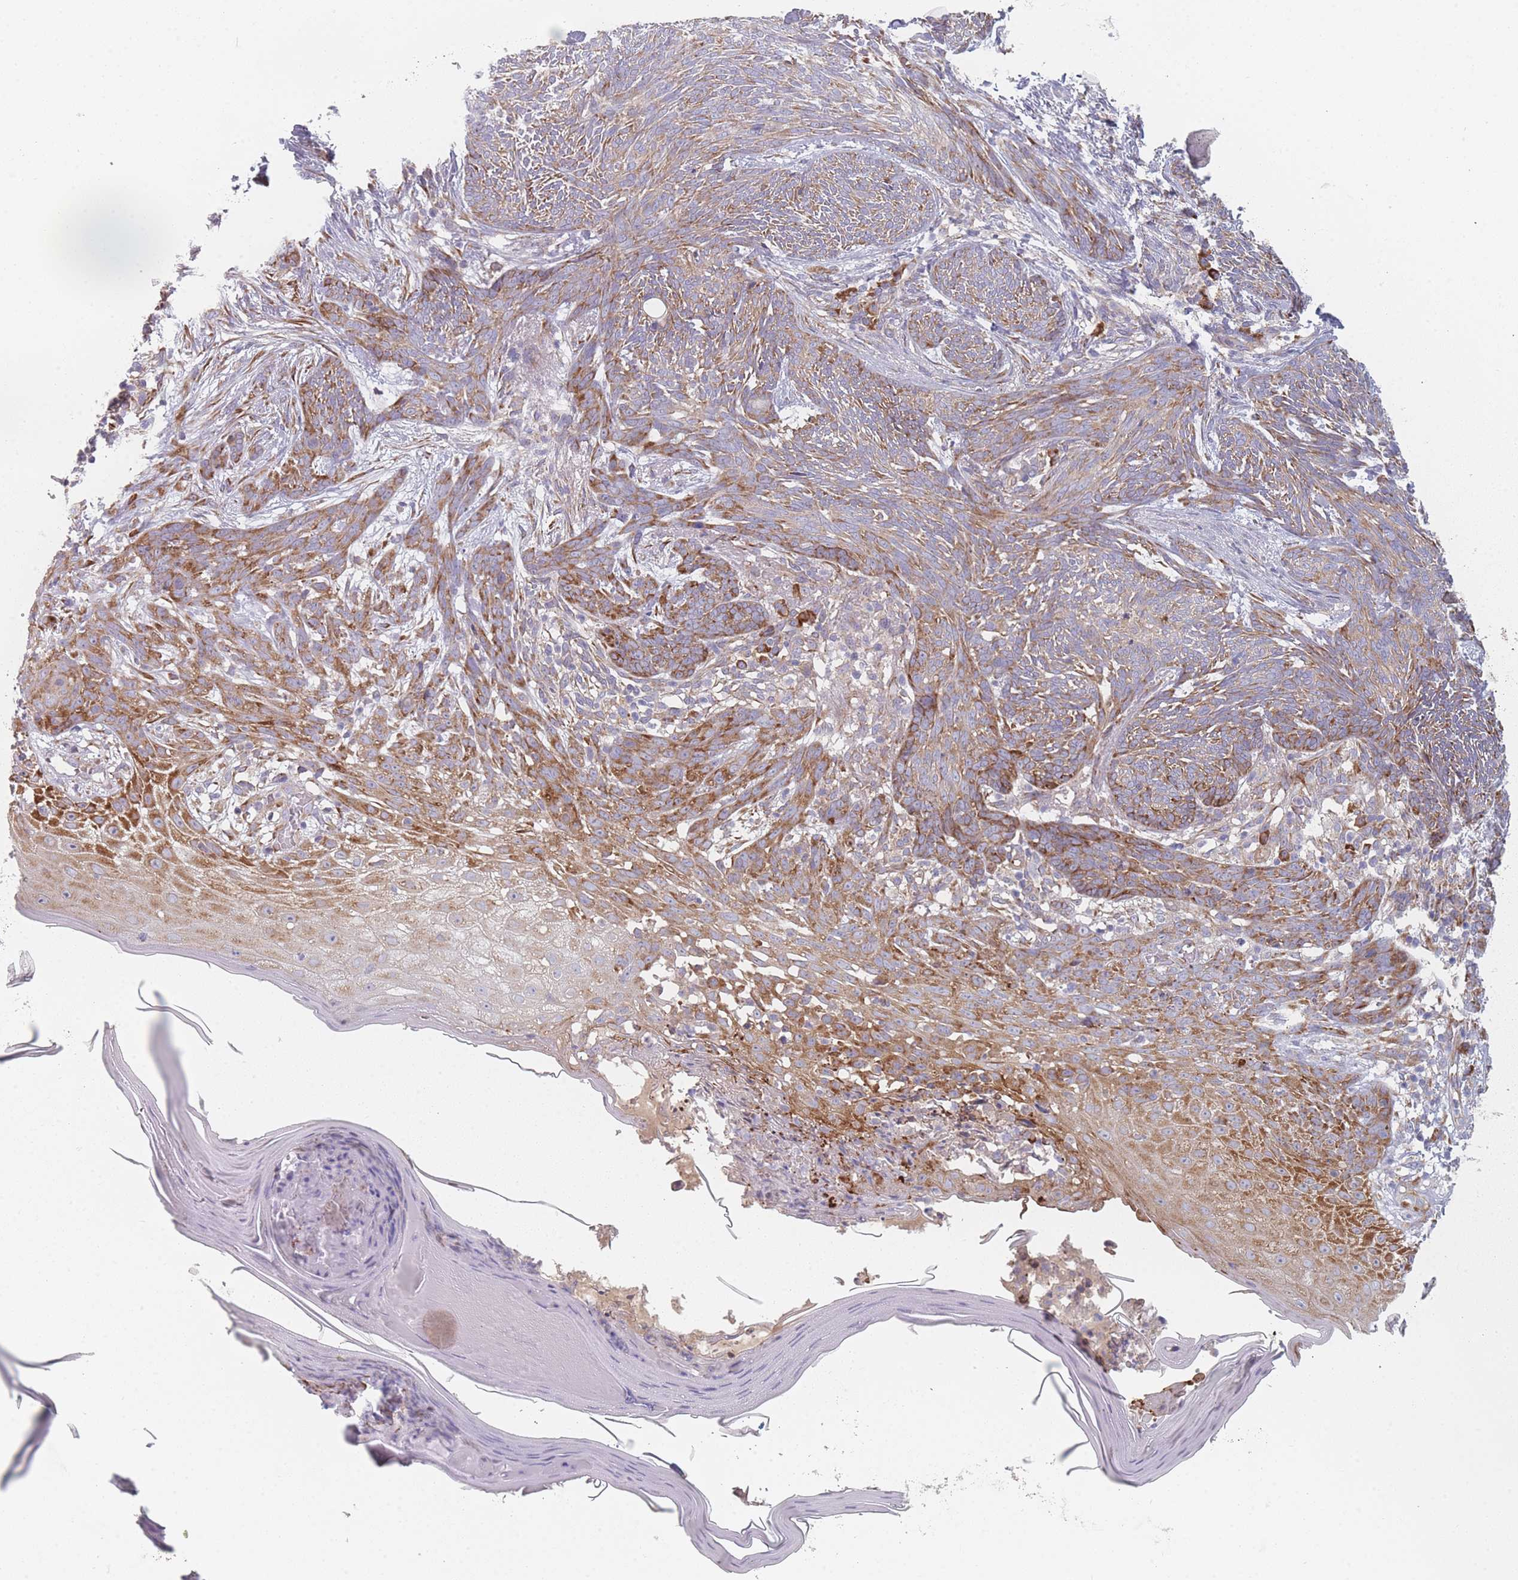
{"staining": {"intensity": "moderate", "quantity": "25%-75%", "location": "cytoplasmic/membranous"}, "tissue": "skin cancer", "cell_type": "Tumor cells", "image_type": "cancer", "snomed": [{"axis": "morphology", "description": "Basal cell carcinoma"}, {"axis": "topography", "description": "Skin"}], "caption": "Immunohistochemical staining of human skin cancer reveals moderate cytoplasmic/membranous protein staining in approximately 25%-75% of tumor cells.", "gene": "CACNG5", "patient": {"sex": "male", "age": 73}}